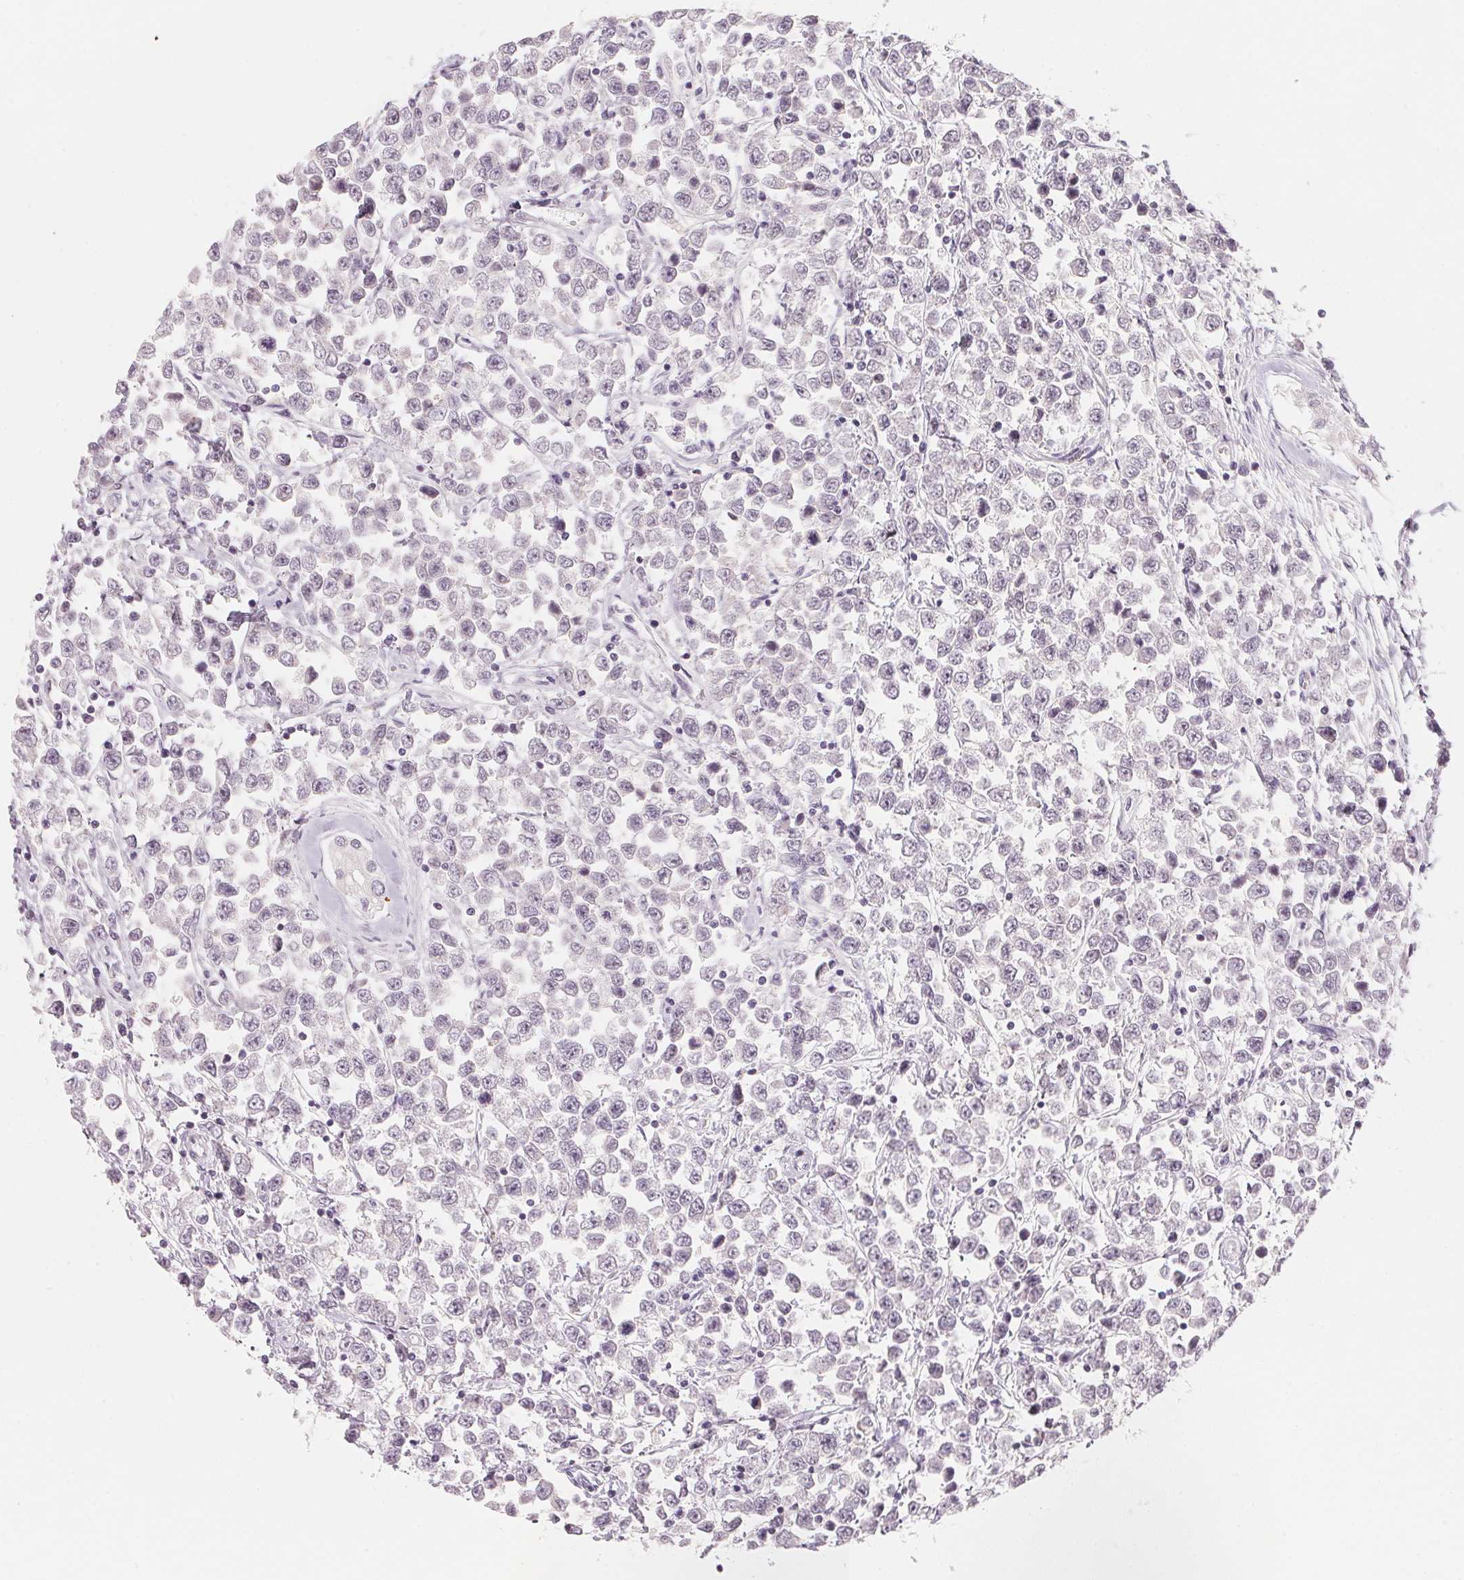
{"staining": {"intensity": "negative", "quantity": "none", "location": "none"}, "tissue": "testis cancer", "cell_type": "Tumor cells", "image_type": "cancer", "snomed": [{"axis": "morphology", "description": "Seminoma, NOS"}, {"axis": "topography", "description": "Testis"}], "caption": "Immunohistochemistry image of neoplastic tissue: seminoma (testis) stained with DAB reveals no significant protein positivity in tumor cells. Nuclei are stained in blue.", "gene": "ANKRD31", "patient": {"sex": "male", "age": 34}}